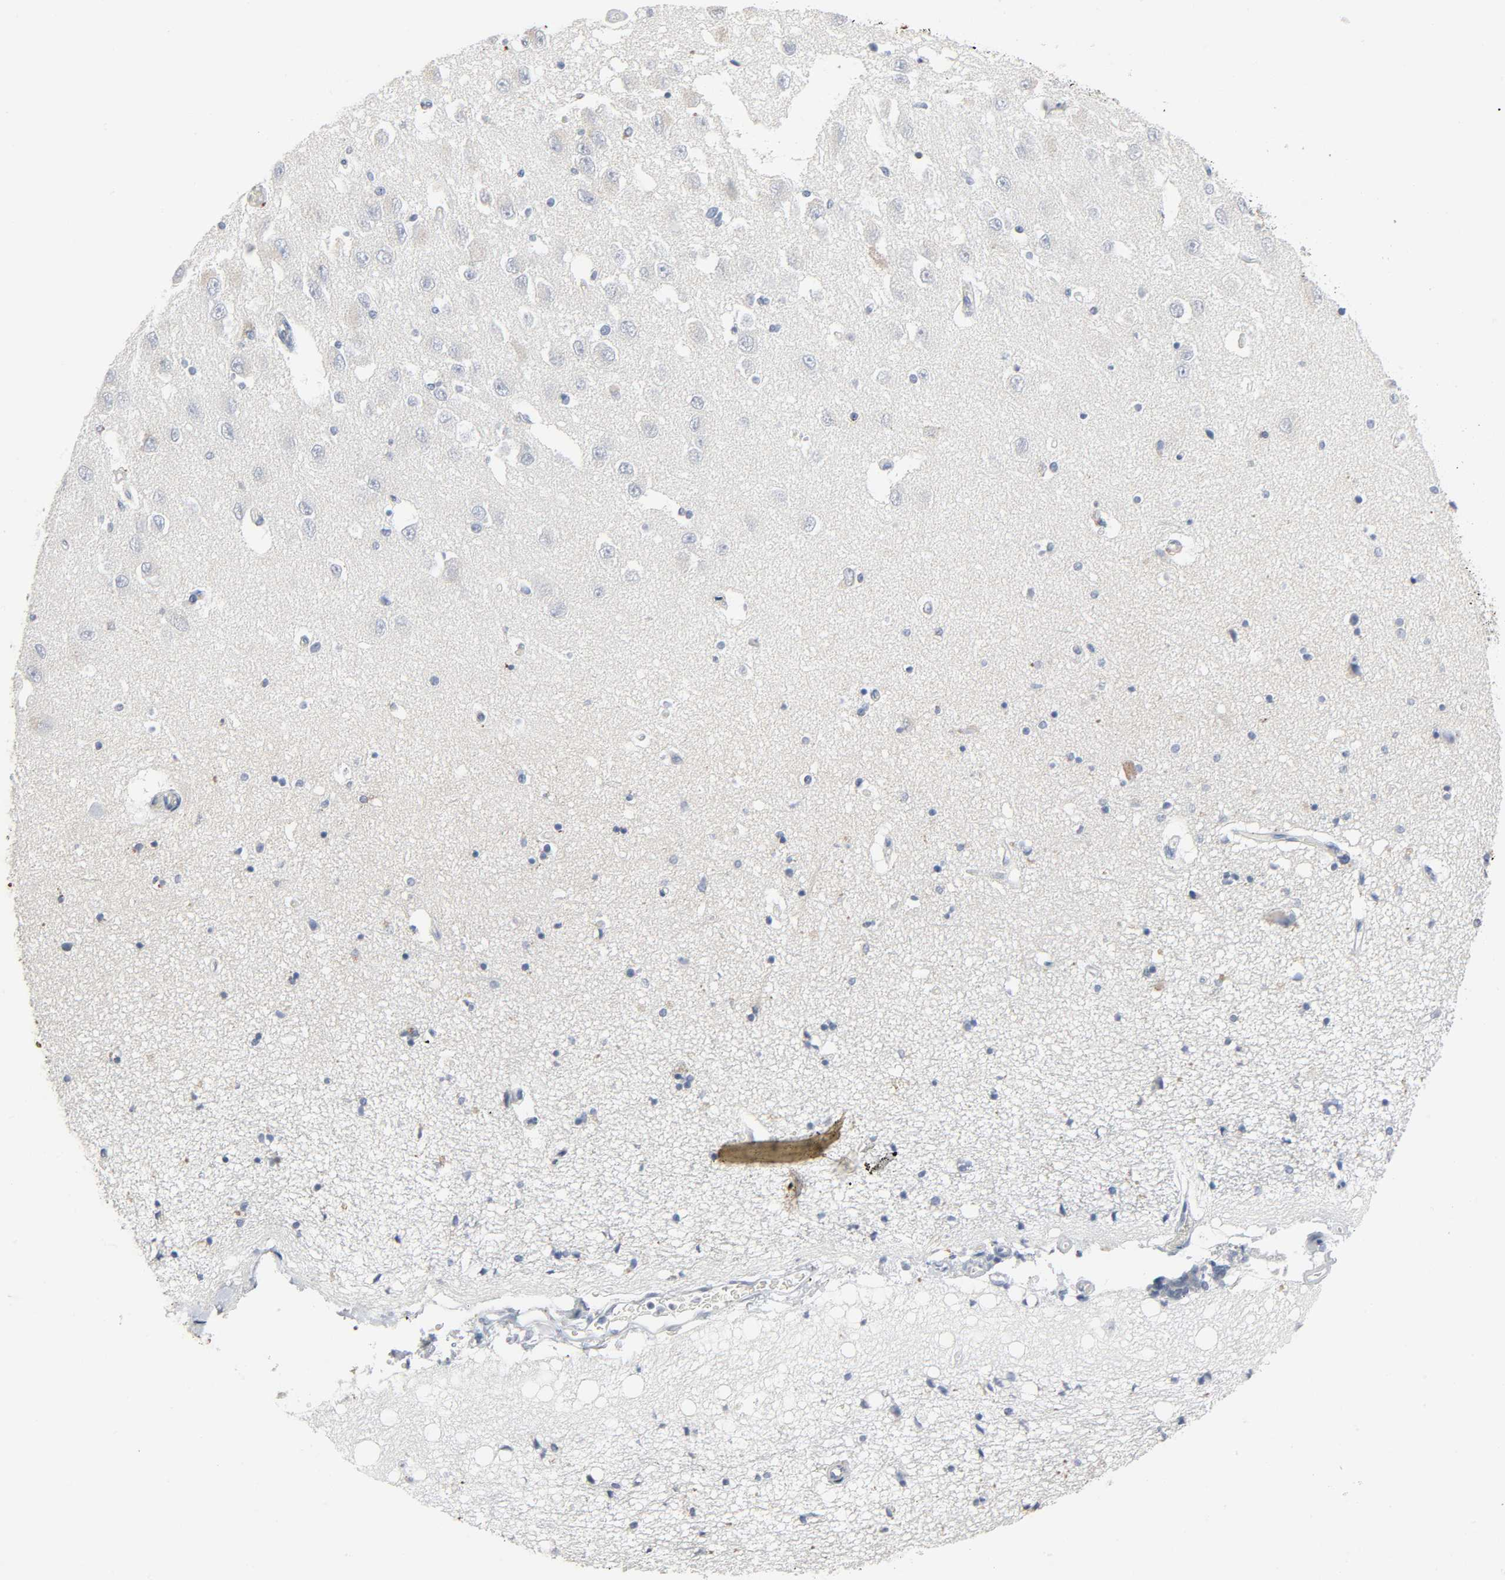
{"staining": {"intensity": "negative", "quantity": "none", "location": "none"}, "tissue": "hippocampus", "cell_type": "Glial cells", "image_type": "normal", "snomed": [{"axis": "morphology", "description": "Normal tissue, NOS"}, {"axis": "topography", "description": "Hippocampus"}], "caption": "Immunohistochemistry of unremarkable hippocampus reveals no expression in glial cells. (IHC, brightfield microscopy, high magnification).", "gene": "FBLN5", "patient": {"sex": "female", "age": 54}}